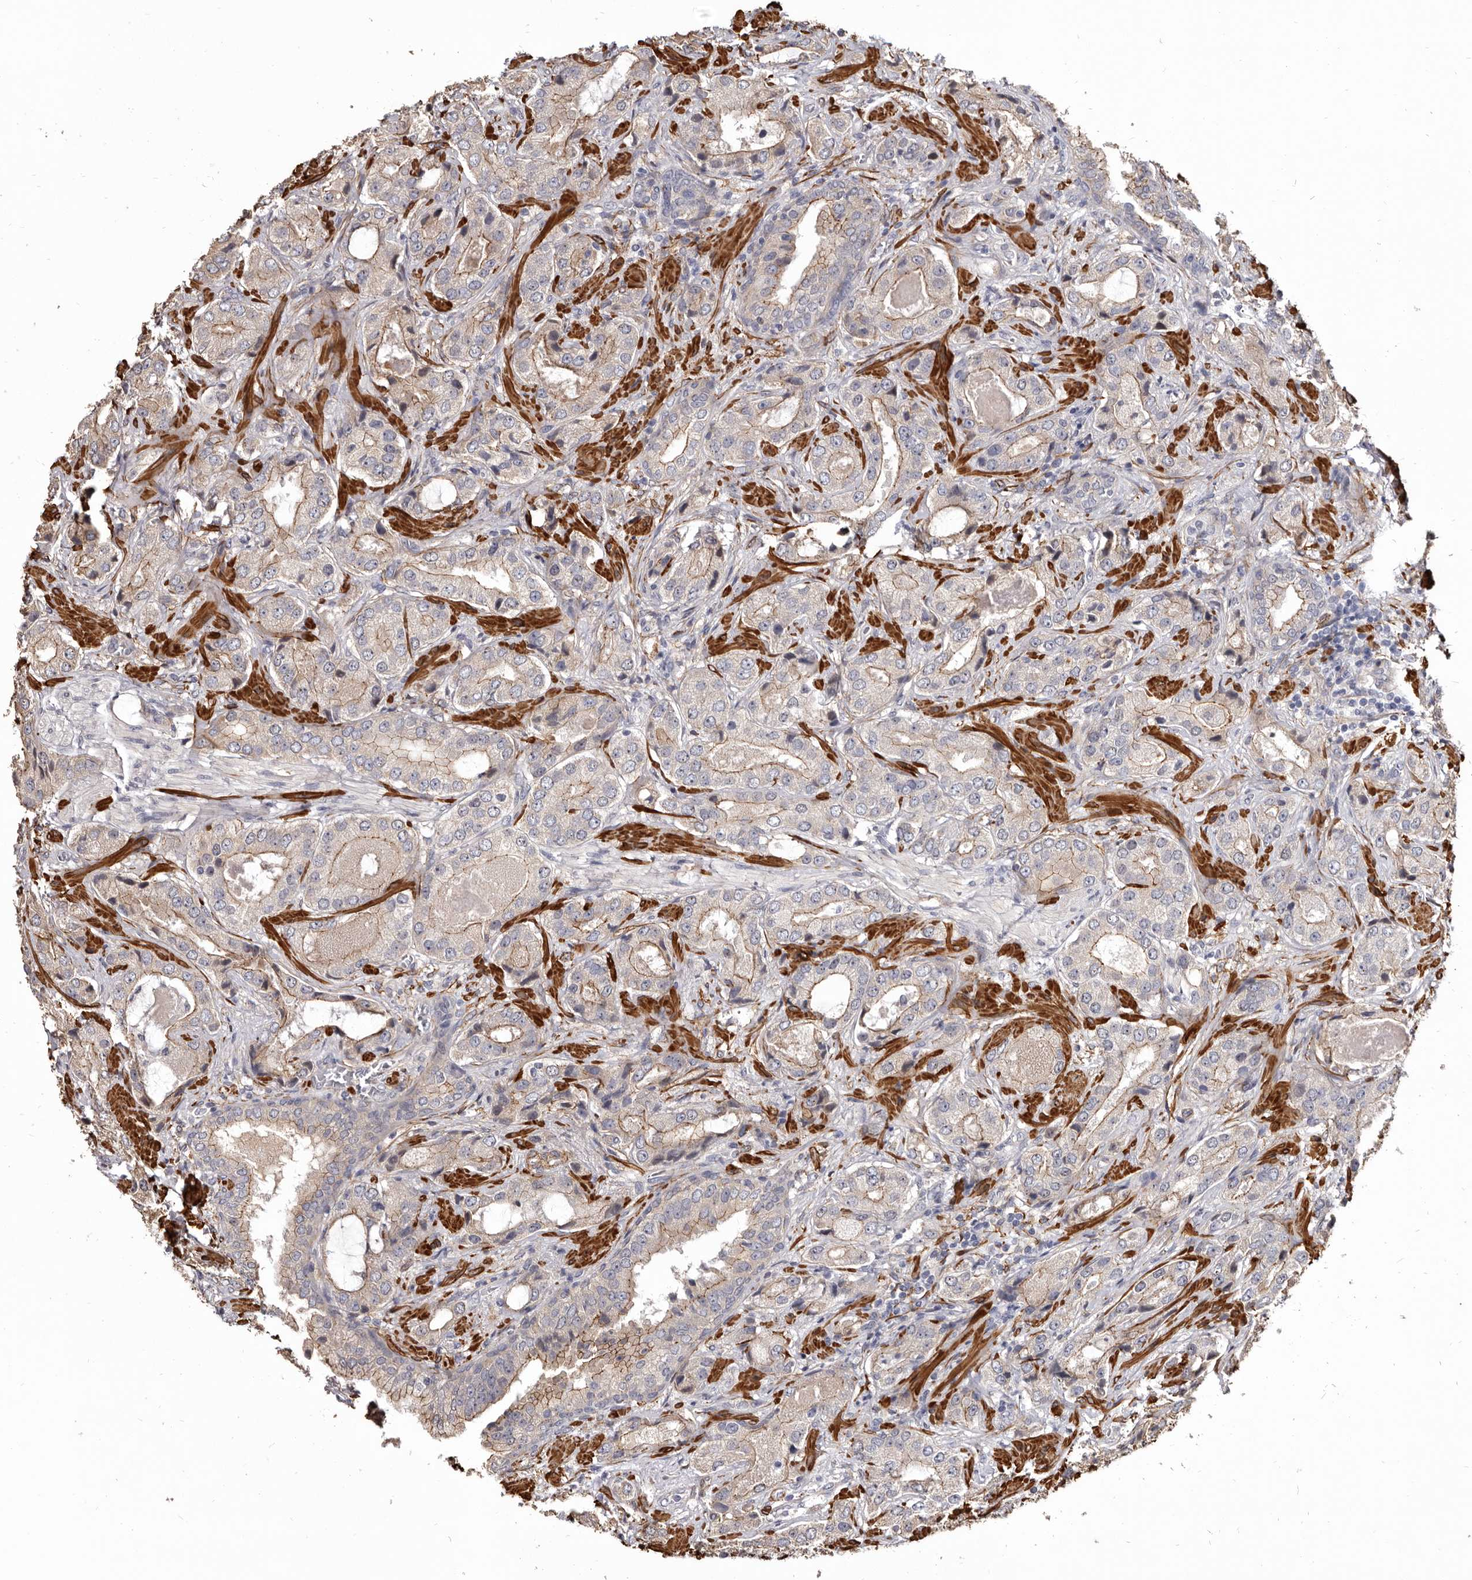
{"staining": {"intensity": "strong", "quantity": "25%-75%", "location": "cytoplasmic/membranous"}, "tissue": "prostate cancer", "cell_type": "Tumor cells", "image_type": "cancer", "snomed": [{"axis": "morphology", "description": "Normal tissue, NOS"}, {"axis": "morphology", "description": "Adenocarcinoma, High grade"}, {"axis": "topography", "description": "Prostate"}, {"axis": "topography", "description": "Peripheral nerve tissue"}], "caption": "This photomicrograph displays immunohistochemistry (IHC) staining of human prostate cancer (adenocarcinoma (high-grade)), with high strong cytoplasmic/membranous expression in about 25%-75% of tumor cells.", "gene": "CGN", "patient": {"sex": "male", "age": 59}}